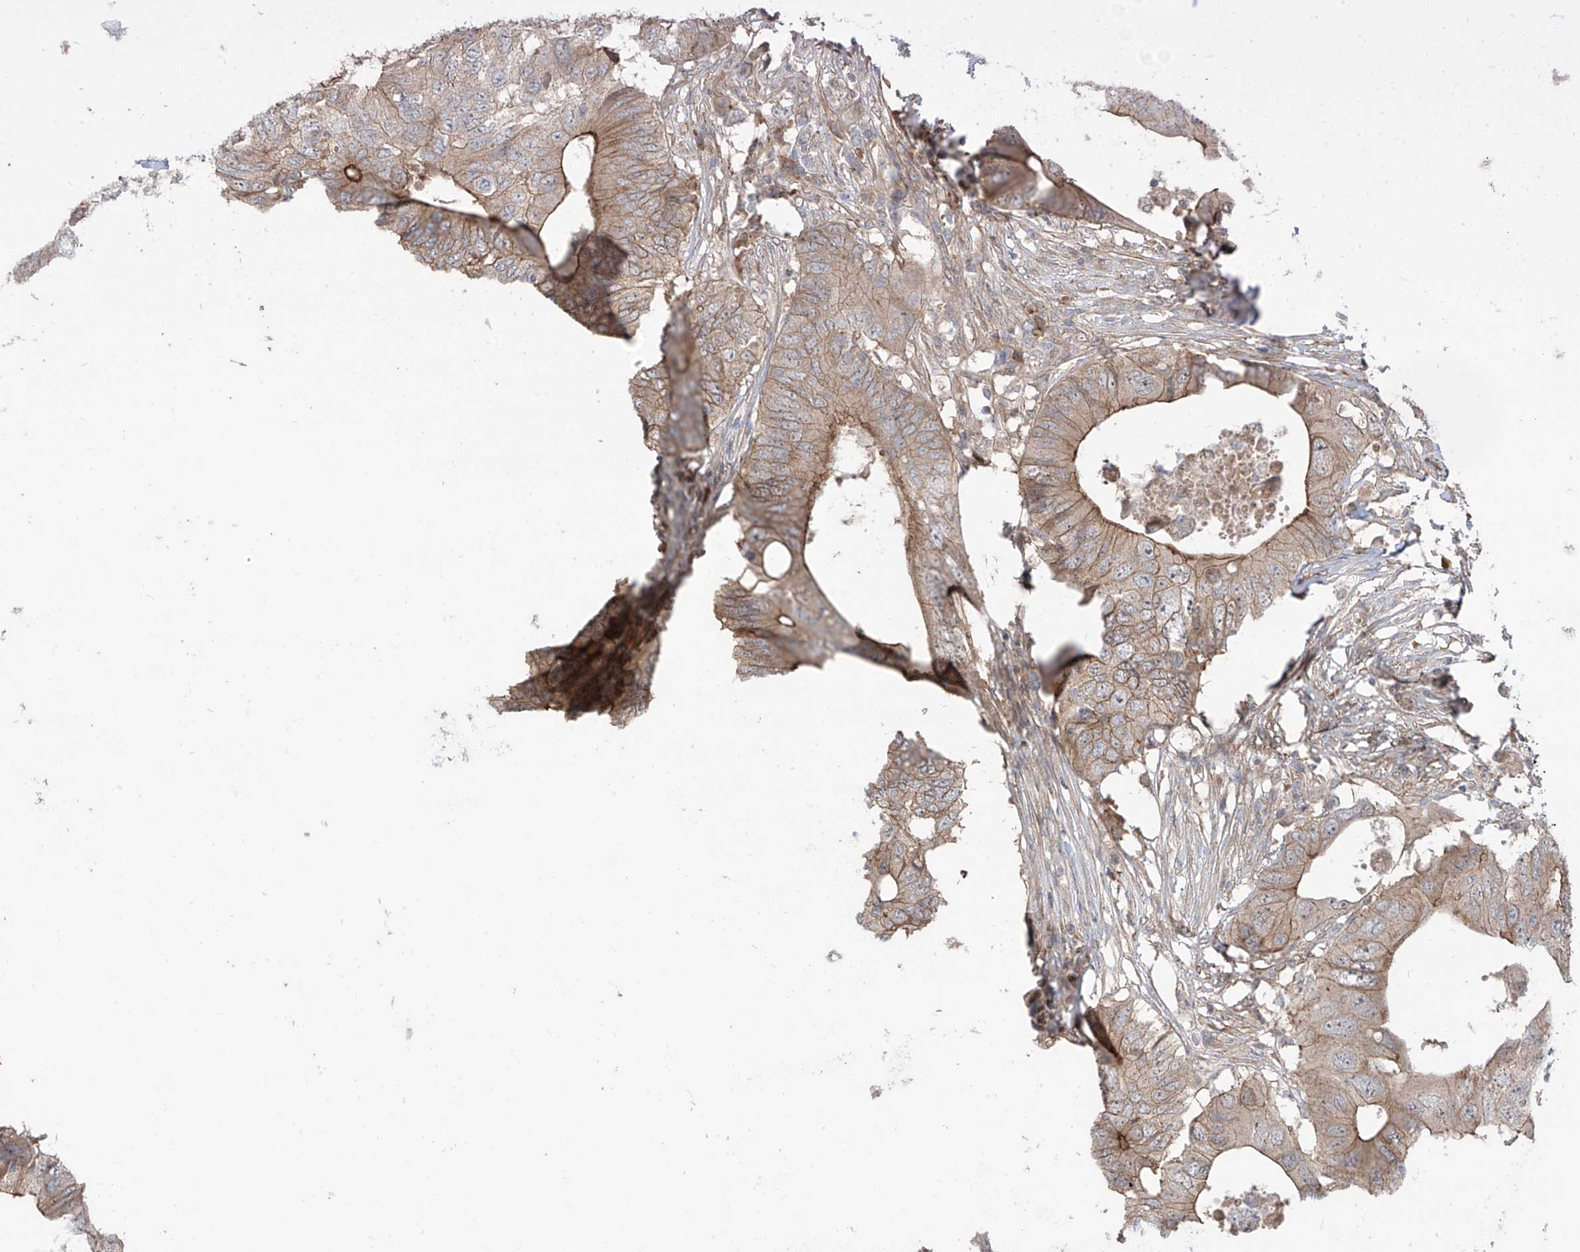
{"staining": {"intensity": "moderate", "quantity": "25%-75%", "location": "cytoplasmic/membranous"}, "tissue": "colorectal cancer", "cell_type": "Tumor cells", "image_type": "cancer", "snomed": [{"axis": "morphology", "description": "Adenocarcinoma, NOS"}, {"axis": "topography", "description": "Colon"}], "caption": "DAB immunohistochemical staining of human adenocarcinoma (colorectal) displays moderate cytoplasmic/membranous protein staining in about 25%-75% of tumor cells.", "gene": "LRRC74A", "patient": {"sex": "male", "age": 71}}